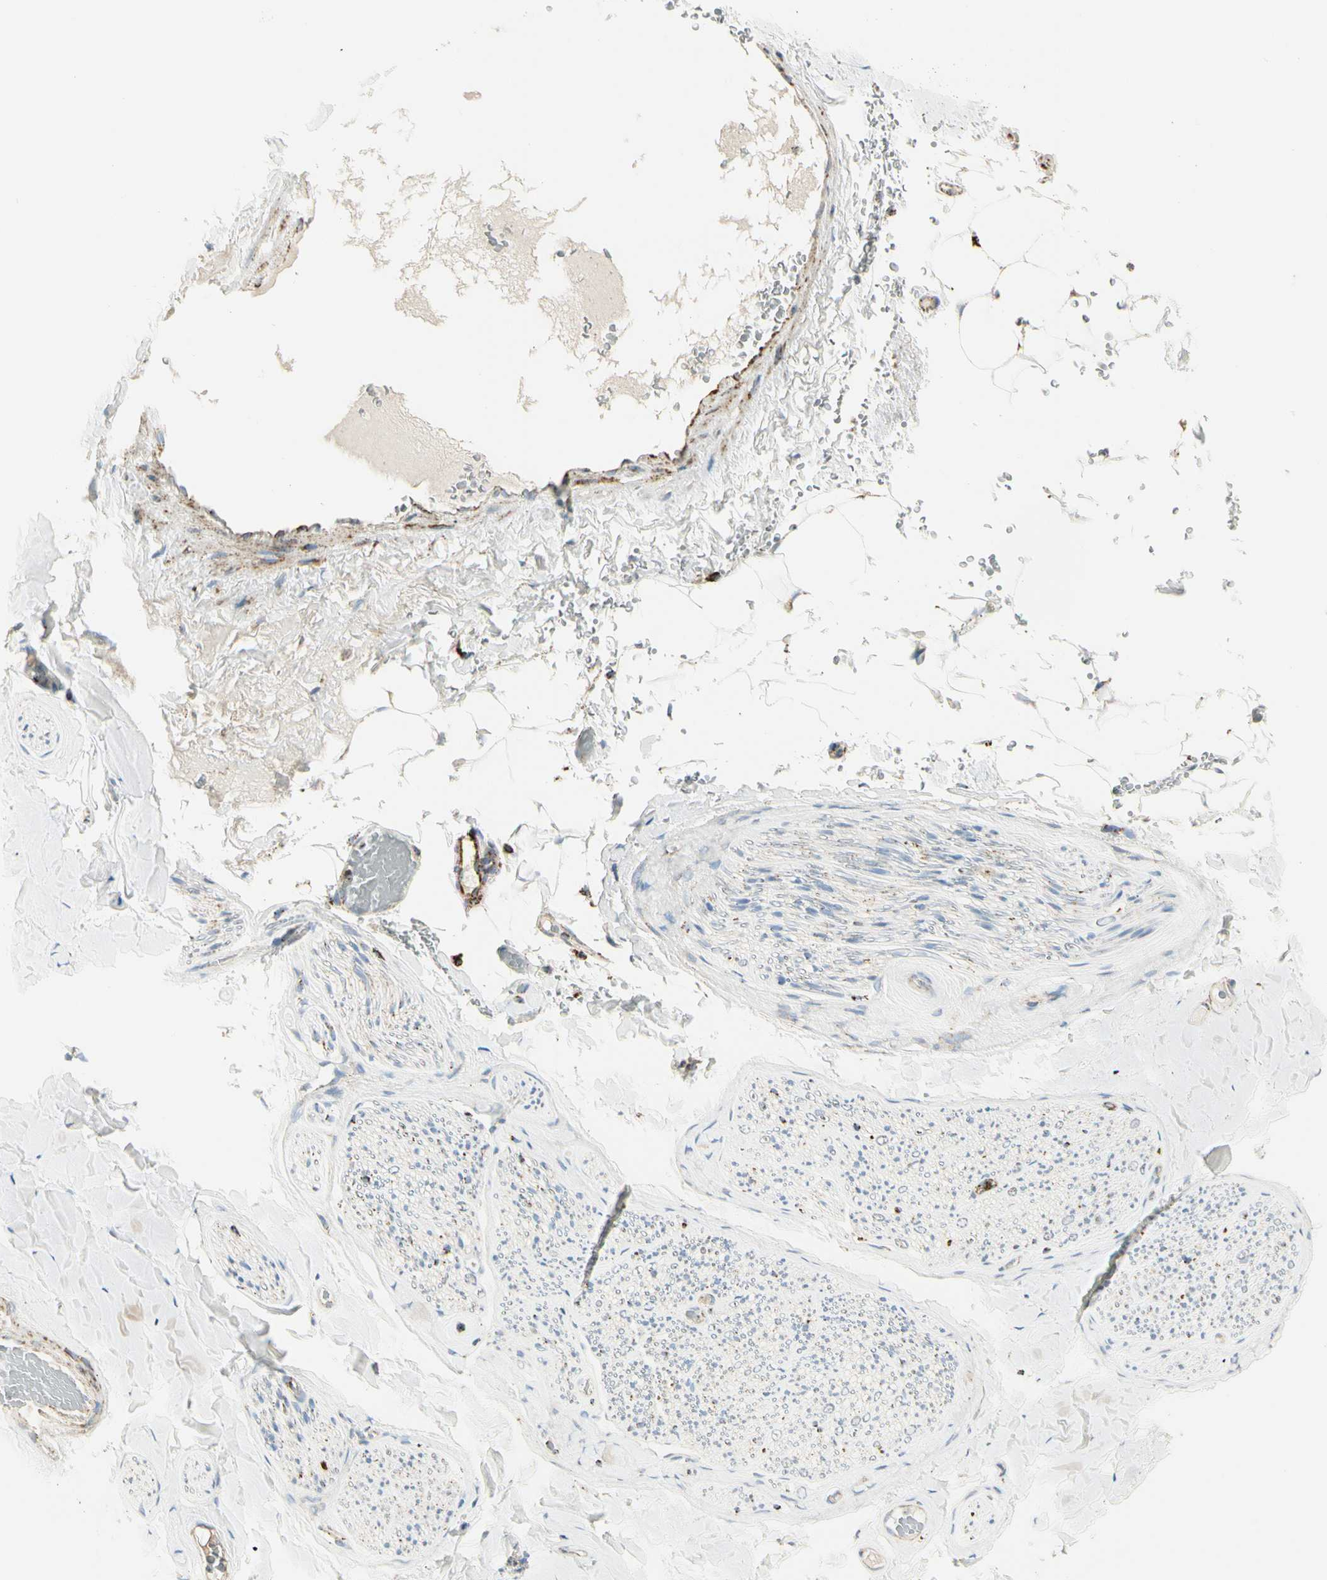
{"staining": {"intensity": "moderate", "quantity": "<25%", "location": "cytoplasmic/membranous"}, "tissue": "adipose tissue", "cell_type": "Adipocytes", "image_type": "normal", "snomed": [{"axis": "morphology", "description": "Normal tissue, NOS"}, {"axis": "topography", "description": "Peripheral nerve tissue"}], "caption": "Moderate cytoplasmic/membranous expression is appreciated in approximately <25% of adipocytes in benign adipose tissue. (DAB (3,3'-diaminobenzidine) = brown stain, brightfield microscopy at high magnification).", "gene": "ME2", "patient": {"sex": "male", "age": 70}}